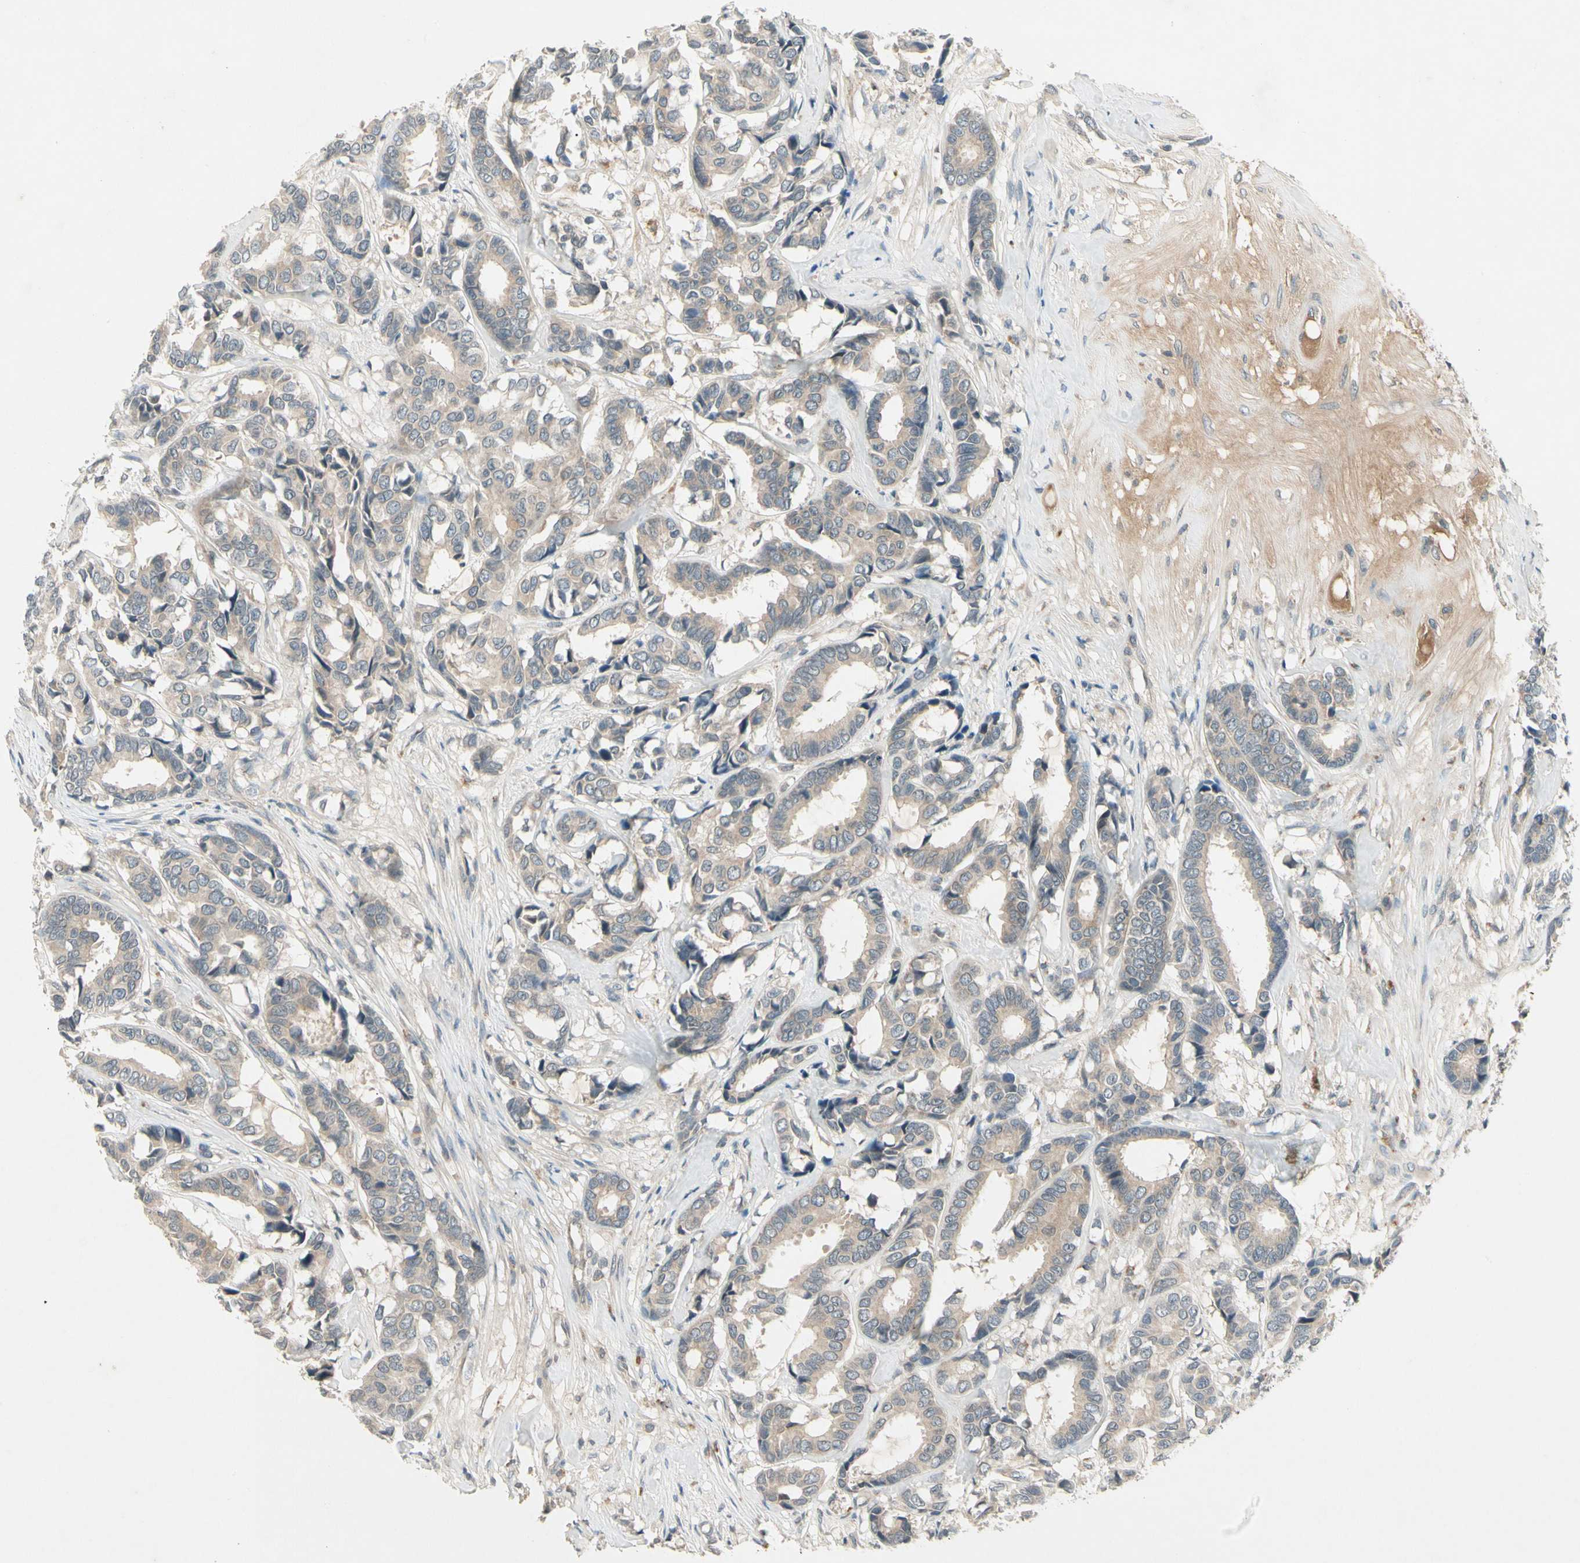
{"staining": {"intensity": "weak", "quantity": ">75%", "location": "cytoplasmic/membranous"}, "tissue": "breast cancer", "cell_type": "Tumor cells", "image_type": "cancer", "snomed": [{"axis": "morphology", "description": "Duct carcinoma"}, {"axis": "topography", "description": "Breast"}], "caption": "The immunohistochemical stain labels weak cytoplasmic/membranous staining in tumor cells of breast cancer (invasive ductal carcinoma) tissue. The staining was performed using DAB (3,3'-diaminobenzidine) to visualize the protein expression in brown, while the nuclei were stained in blue with hematoxylin (Magnification: 20x).", "gene": "CCL4", "patient": {"sex": "female", "age": 87}}